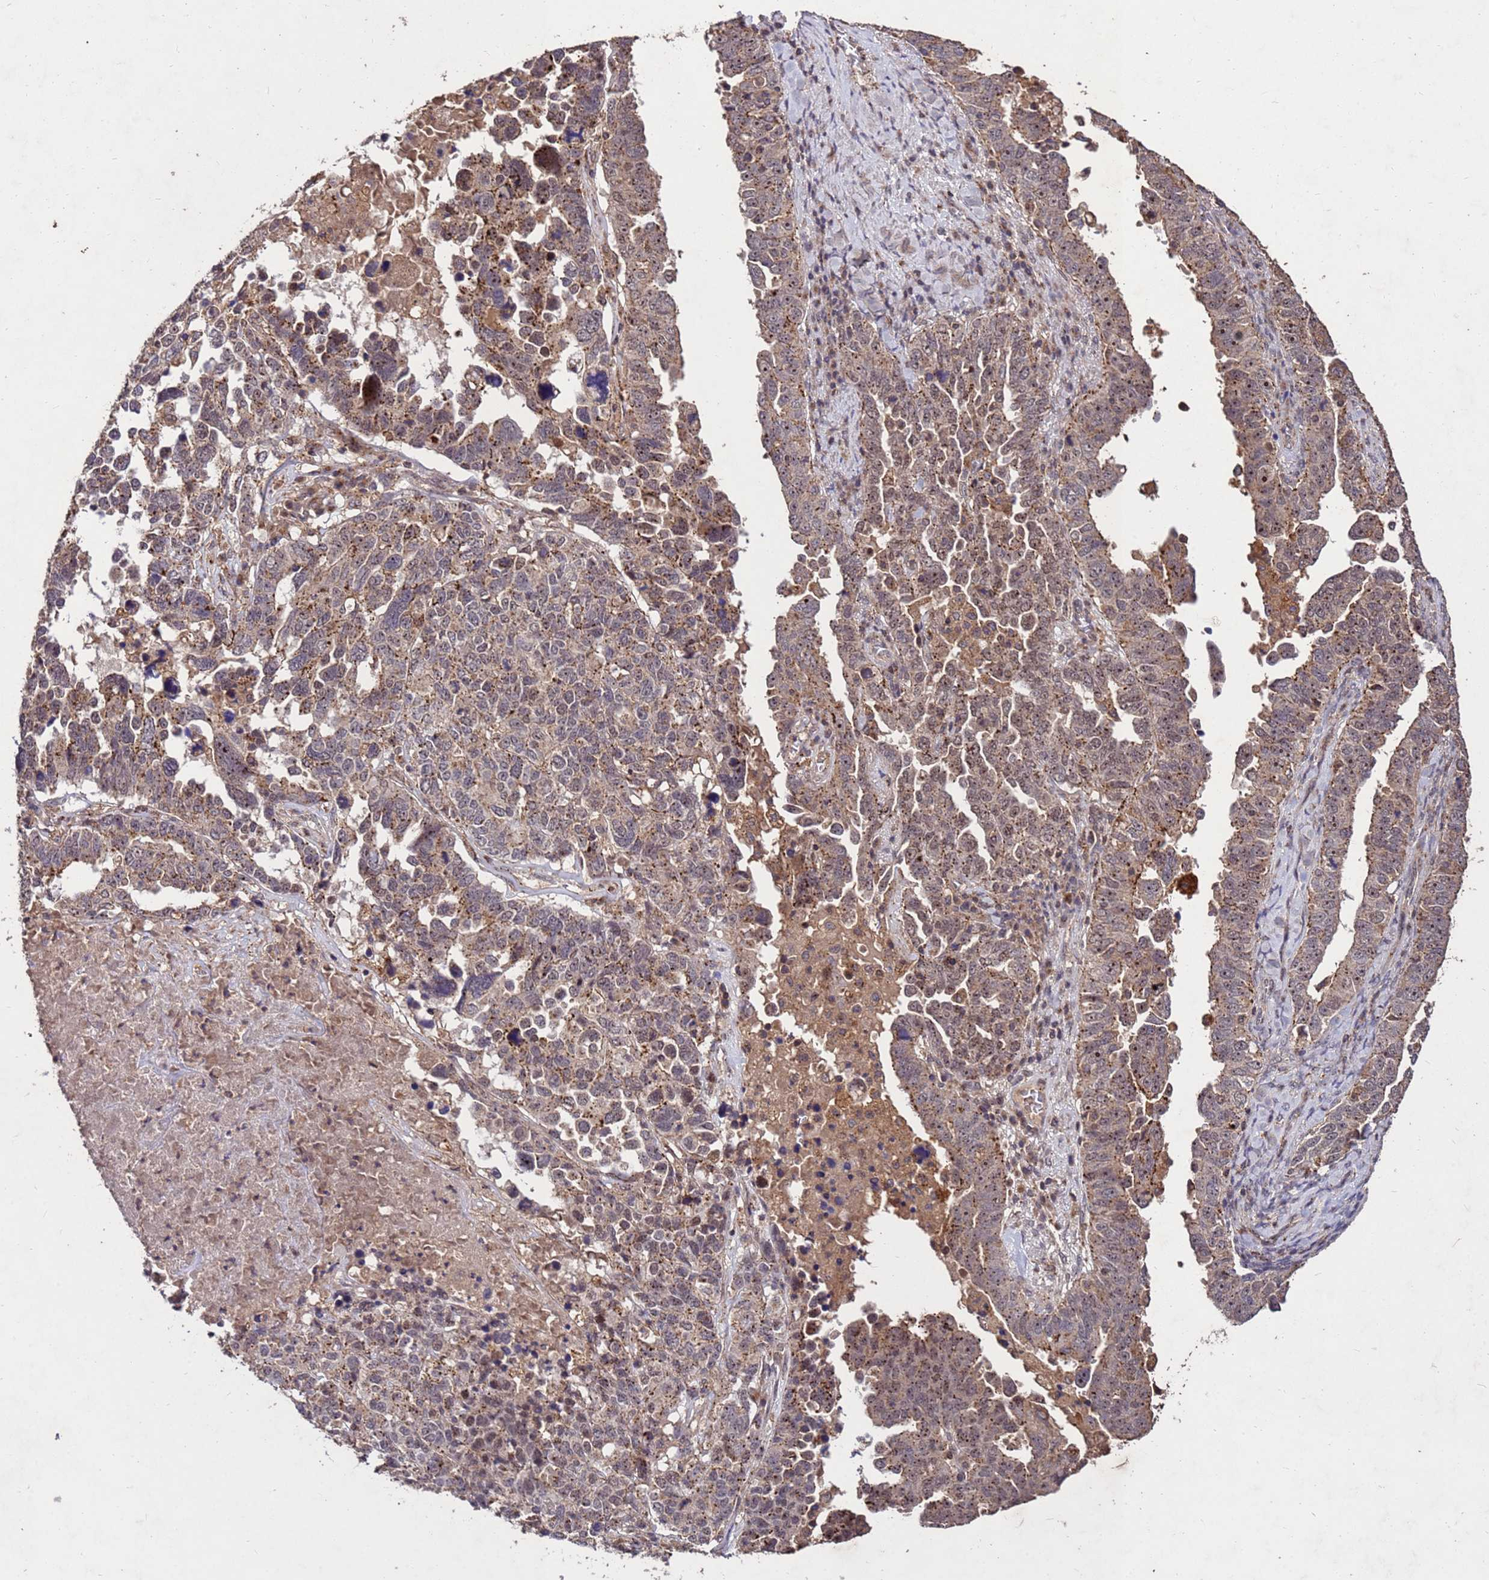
{"staining": {"intensity": "moderate", "quantity": ">75%", "location": "cytoplasmic/membranous"}, "tissue": "ovarian cancer", "cell_type": "Tumor cells", "image_type": "cancer", "snomed": [{"axis": "morphology", "description": "Carcinoma, endometroid"}, {"axis": "topography", "description": "Ovary"}], "caption": "Human ovarian cancer (endometroid carcinoma) stained for a protein (brown) displays moderate cytoplasmic/membranous positive positivity in approximately >75% of tumor cells.", "gene": "TOR4A", "patient": {"sex": "female", "age": 62}}